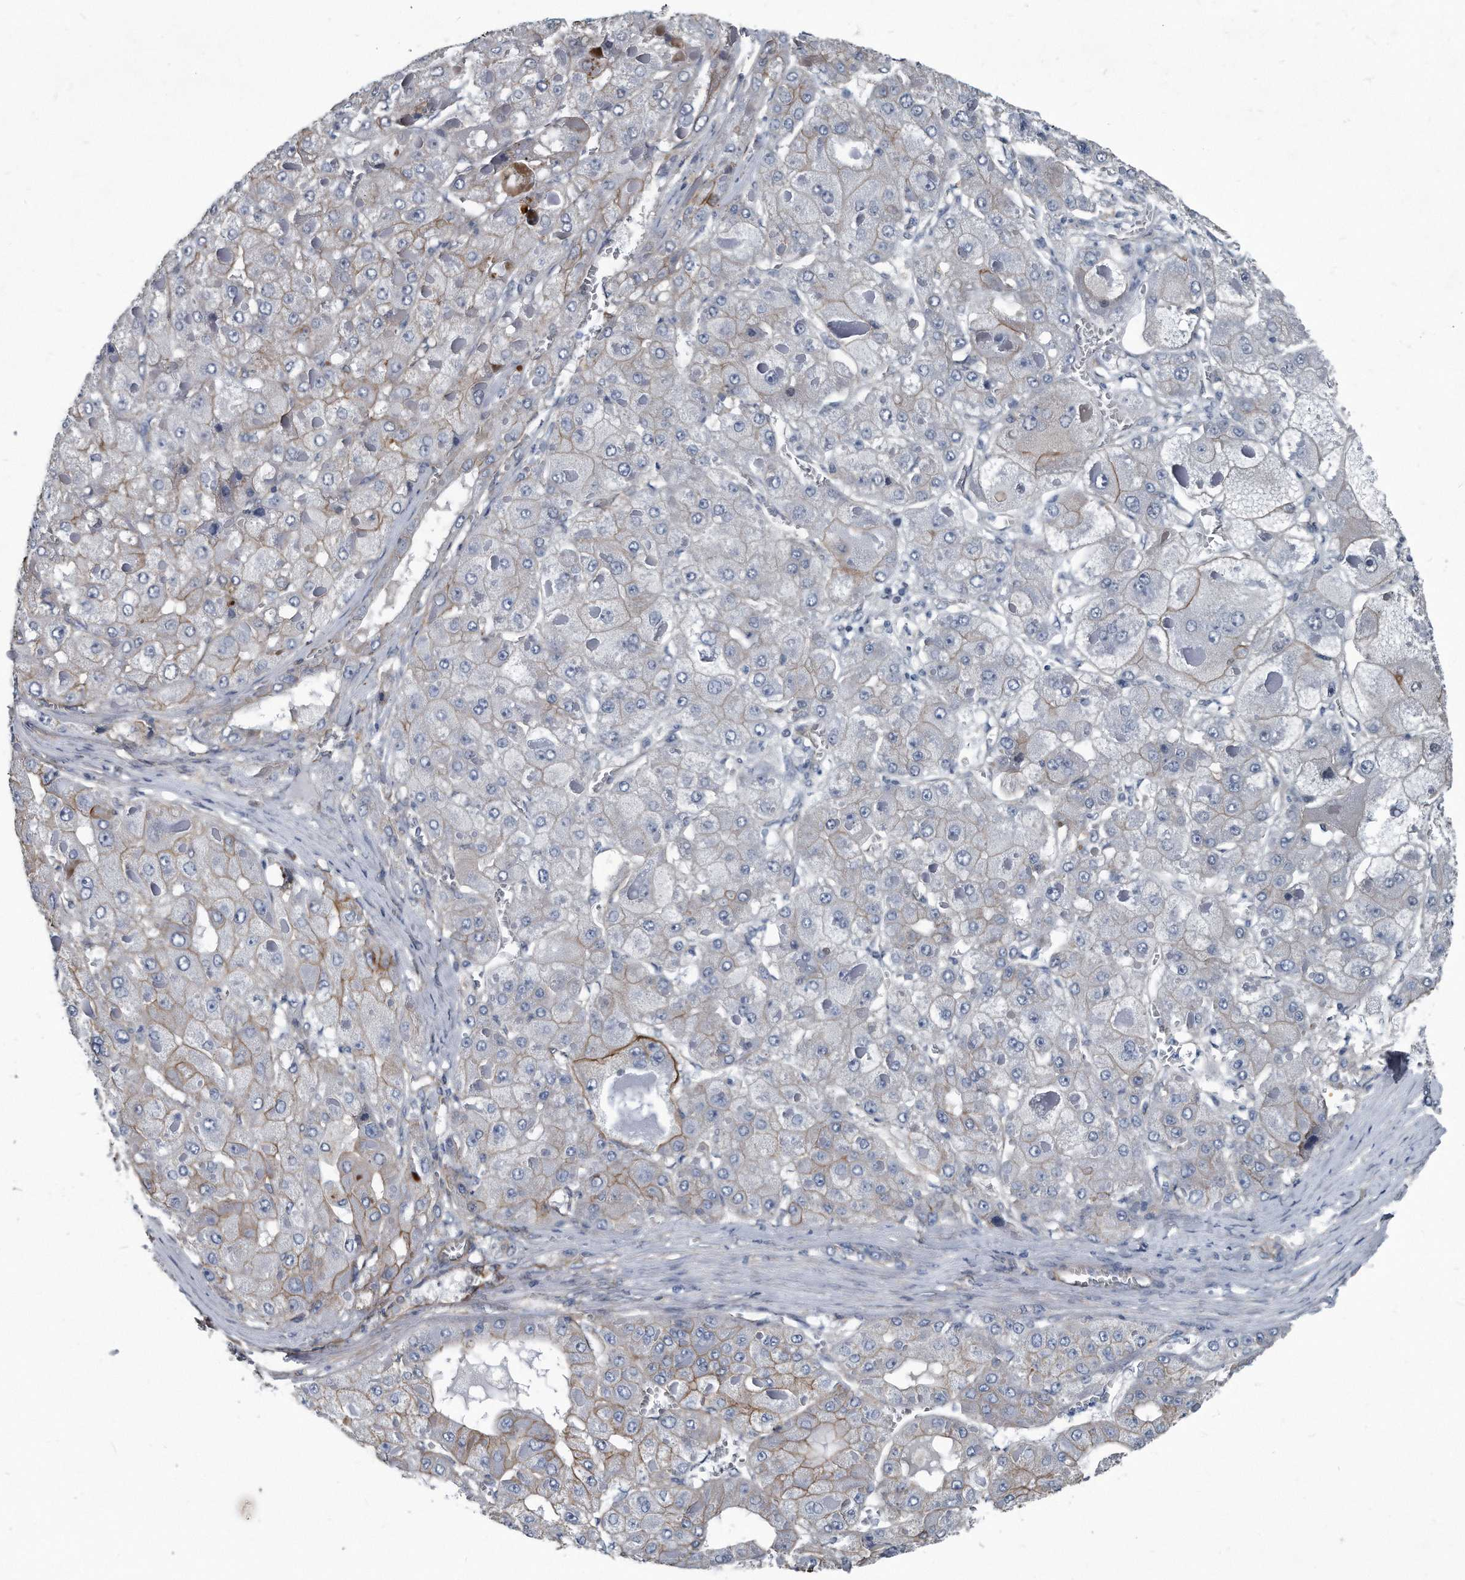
{"staining": {"intensity": "moderate", "quantity": "<25%", "location": "cytoplasmic/membranous"}, "tissue": "liver cancer", "cell_type": "Tumor cells", "image_type": "cancer", "snomed": [{"axis": "morphology", "description": "Carcinoma, Hepatocellular, NOS"}, {"axis": "topography", "description": "Liver"}], "caption": "Liver hepatocellular carcinoma stained with a brown dye demonstrates moderate cytoplasmic/membranous positive expression in about <25% of tumor cells.", "gene": "PLEC", "patient": {"sex": "female", "age": 73}}